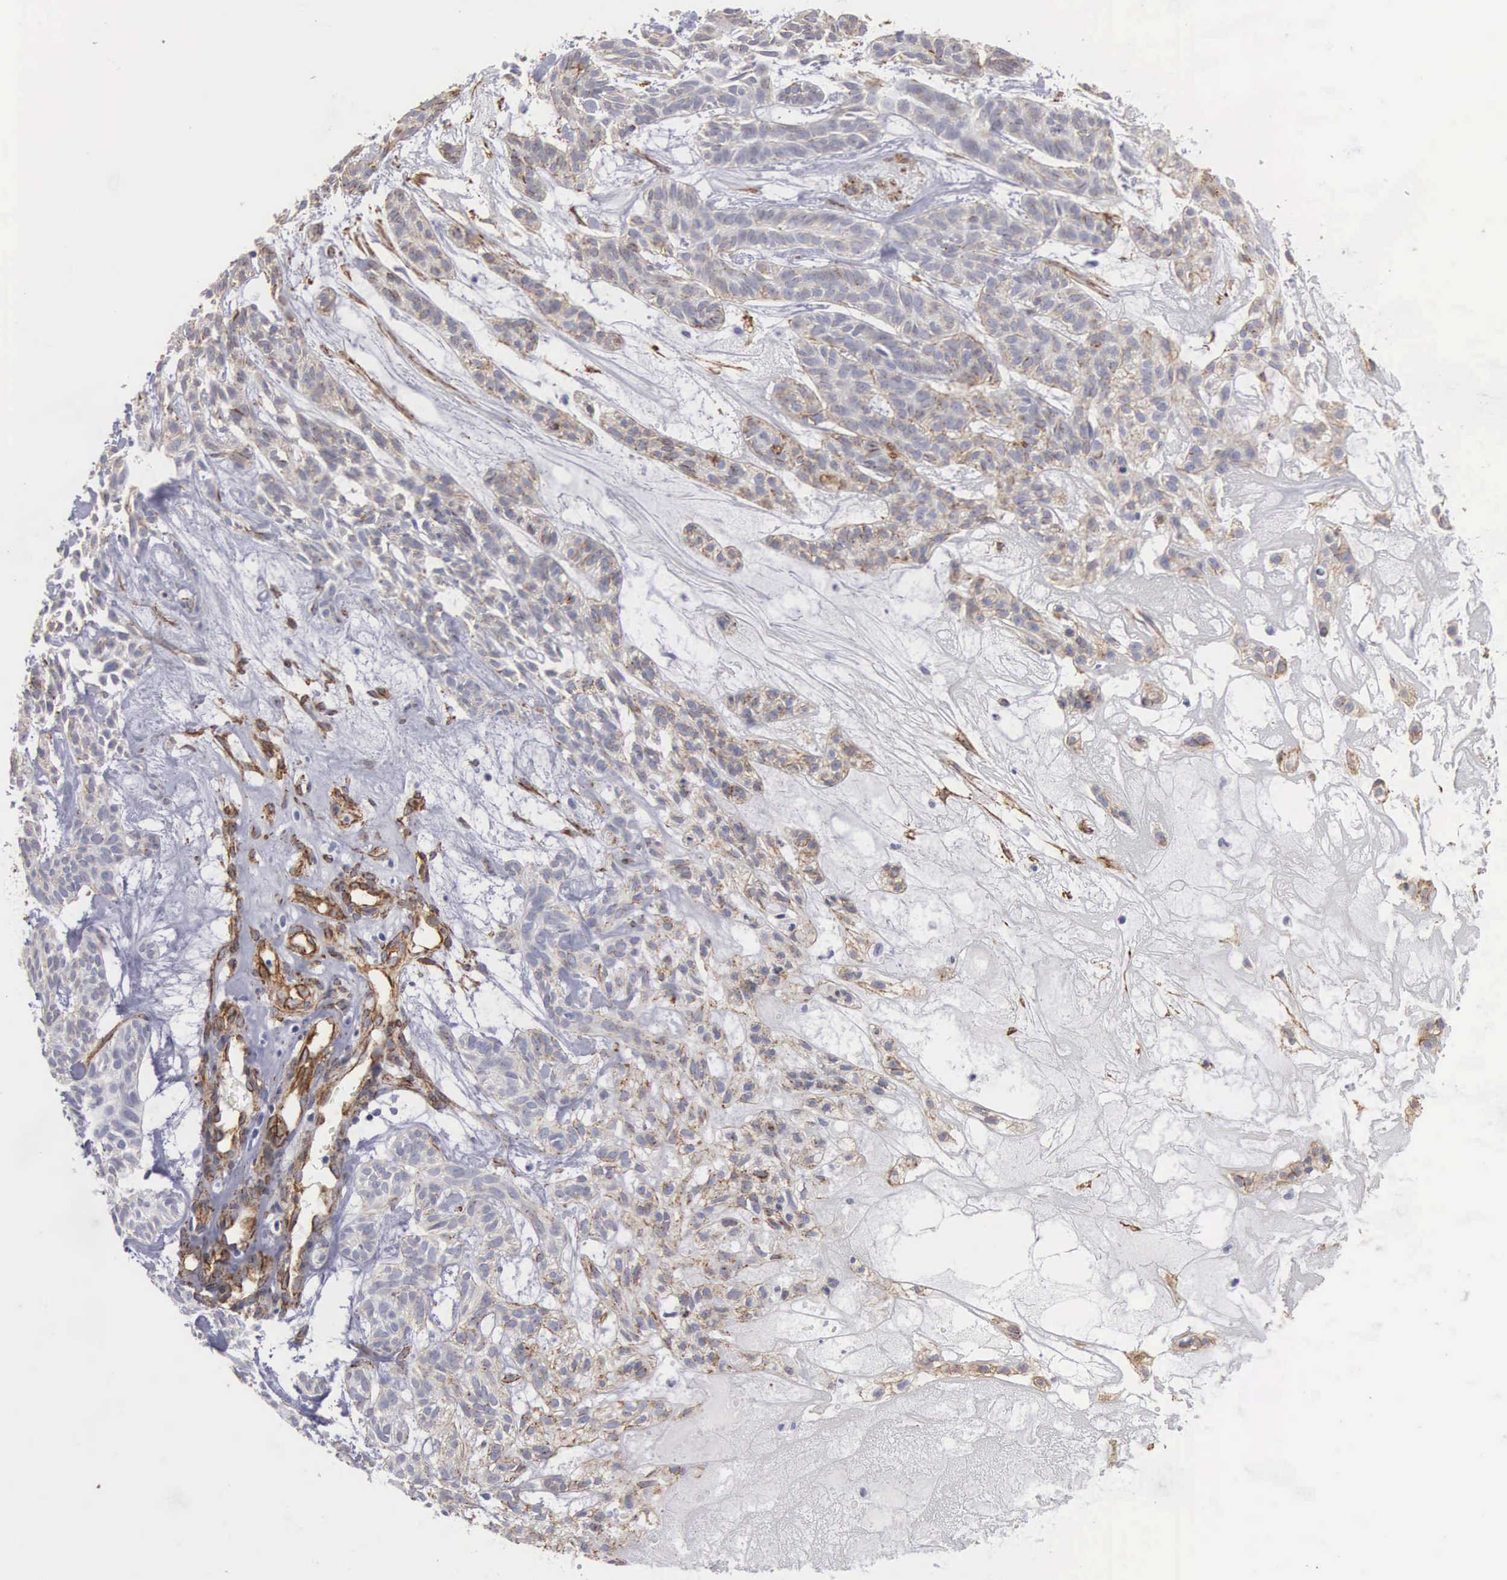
{"staining": {"intensity": "weak", "quantity": "25%-75%", "location": "cytoplasmic/membranous"}, "tissue": "skin cancer", "cell_type": "Tumor cells", "image_type": "cancer", "snomed": [{"axis": "morphology", "description": "Basal cell carcinoma"}, {"axis": "topography", "description": "Skin"}], "caption": "IHC histopathology image of human basal cell carcinoma (skin) stained for a protein (brown), which reveals low levels of weak cytoplasmic/membranous positivity in approximately 25%-75% of tumor cells.", "gene": "MAGEB10", "patient": {"sex": "male", "age": 75}}